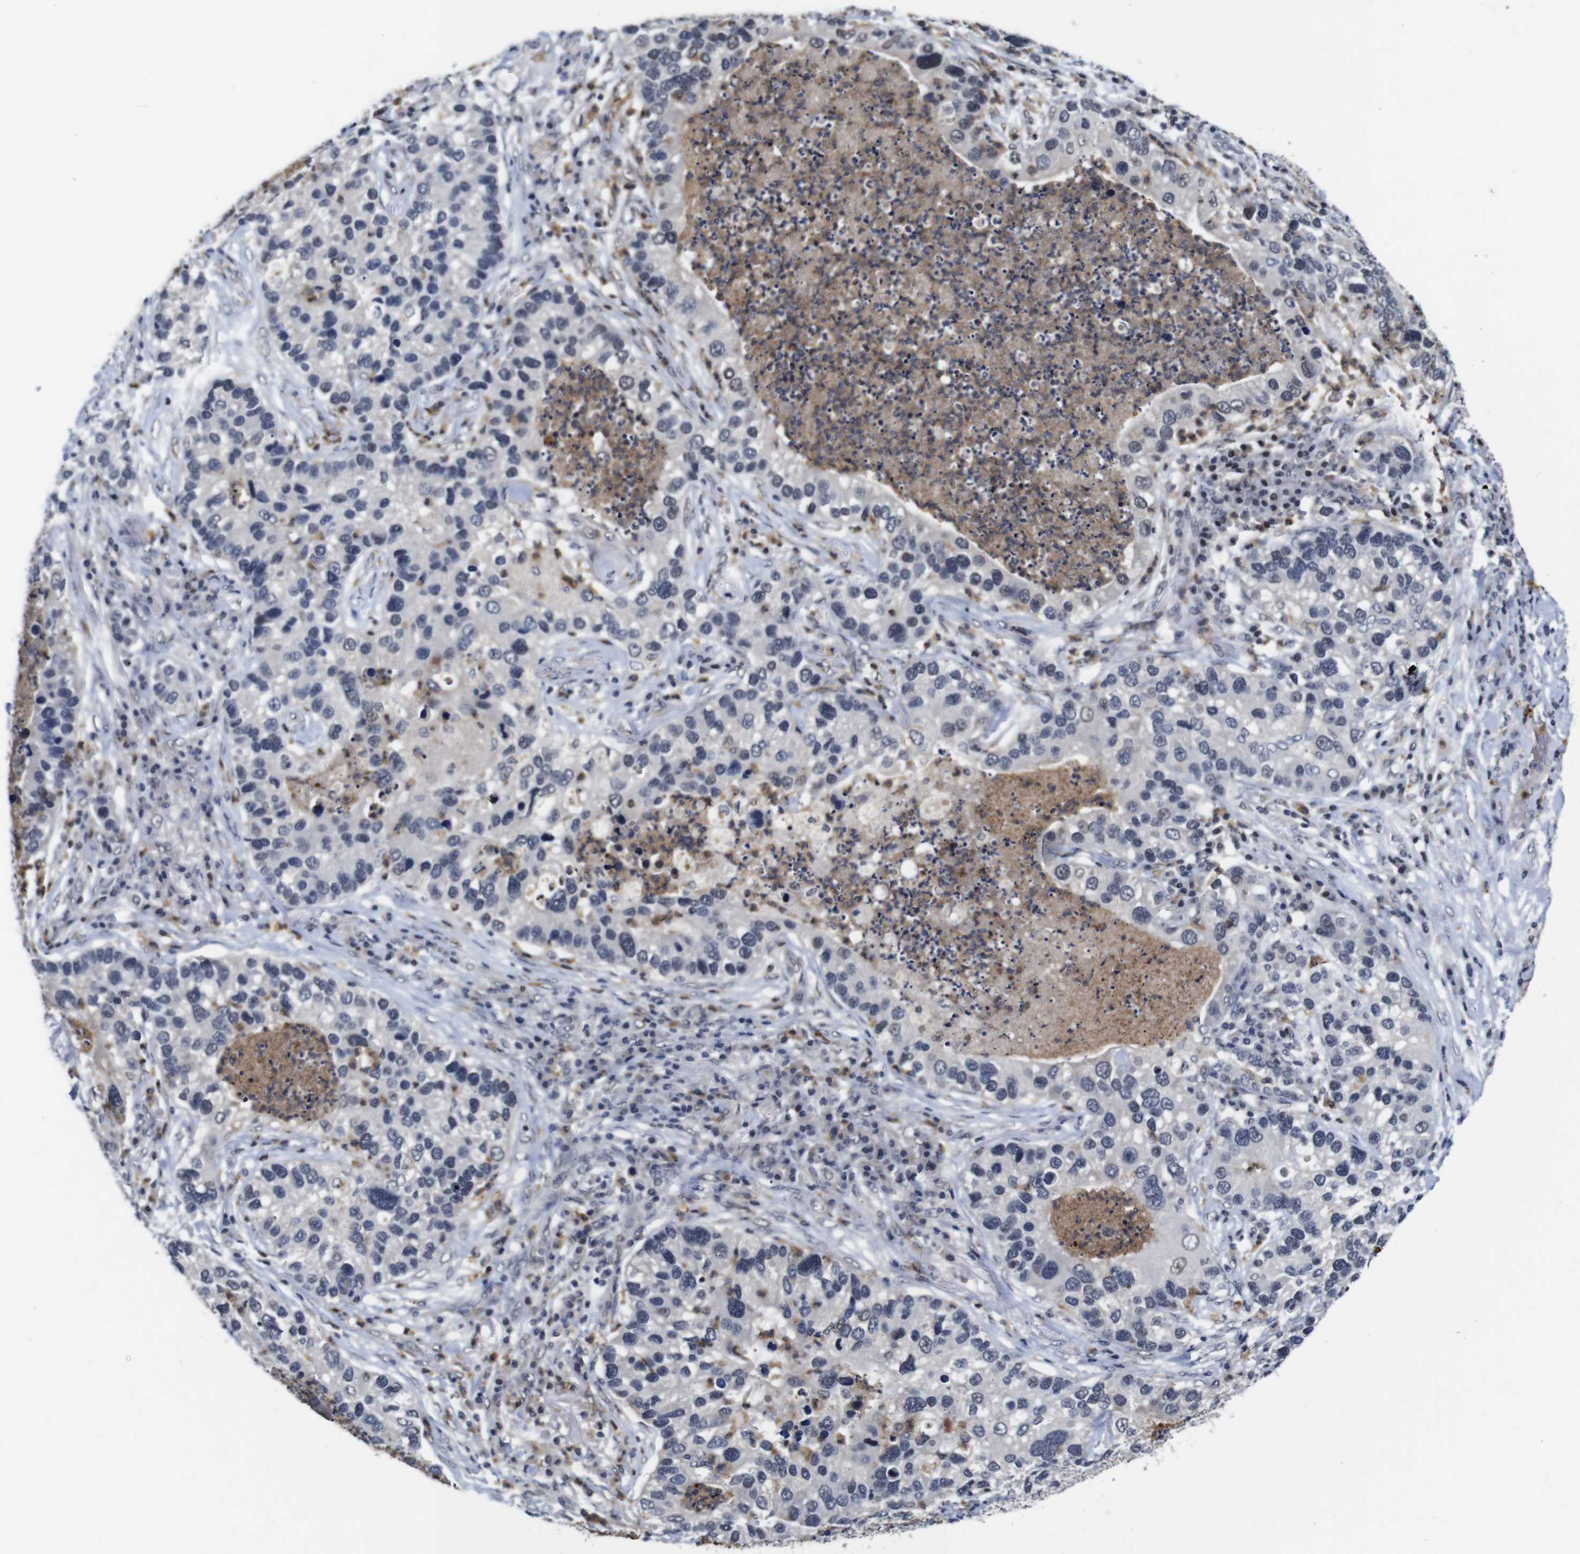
{"staining": {"intensity": "moderate", "quantity": "<25%", "location": "cytoplasmic/membranous"}, "tissue": "lung cancer", "cell_type": "Tumor cells", "image_type": "cancer", "snomed": [{"axis": "morphology", "description": "Normal tissue, NOS"}, {"axis": "morphology", "description": "Adenocarcinoma, NOS"}, {"axis": "topography", "description": "Bronchus"}, {"axis": "topography", "description": "Lung"}], "caption": "A brown stain highlights moderate cytoplasmic/membranous staining of a protein in human adenocarcinoma (lung) tumor cells. Ihc stains the protein of interest in brown and the nuclei are stained blue.", "gene": "NTRK3", "patient": {"sex": "male", "age": 54}}